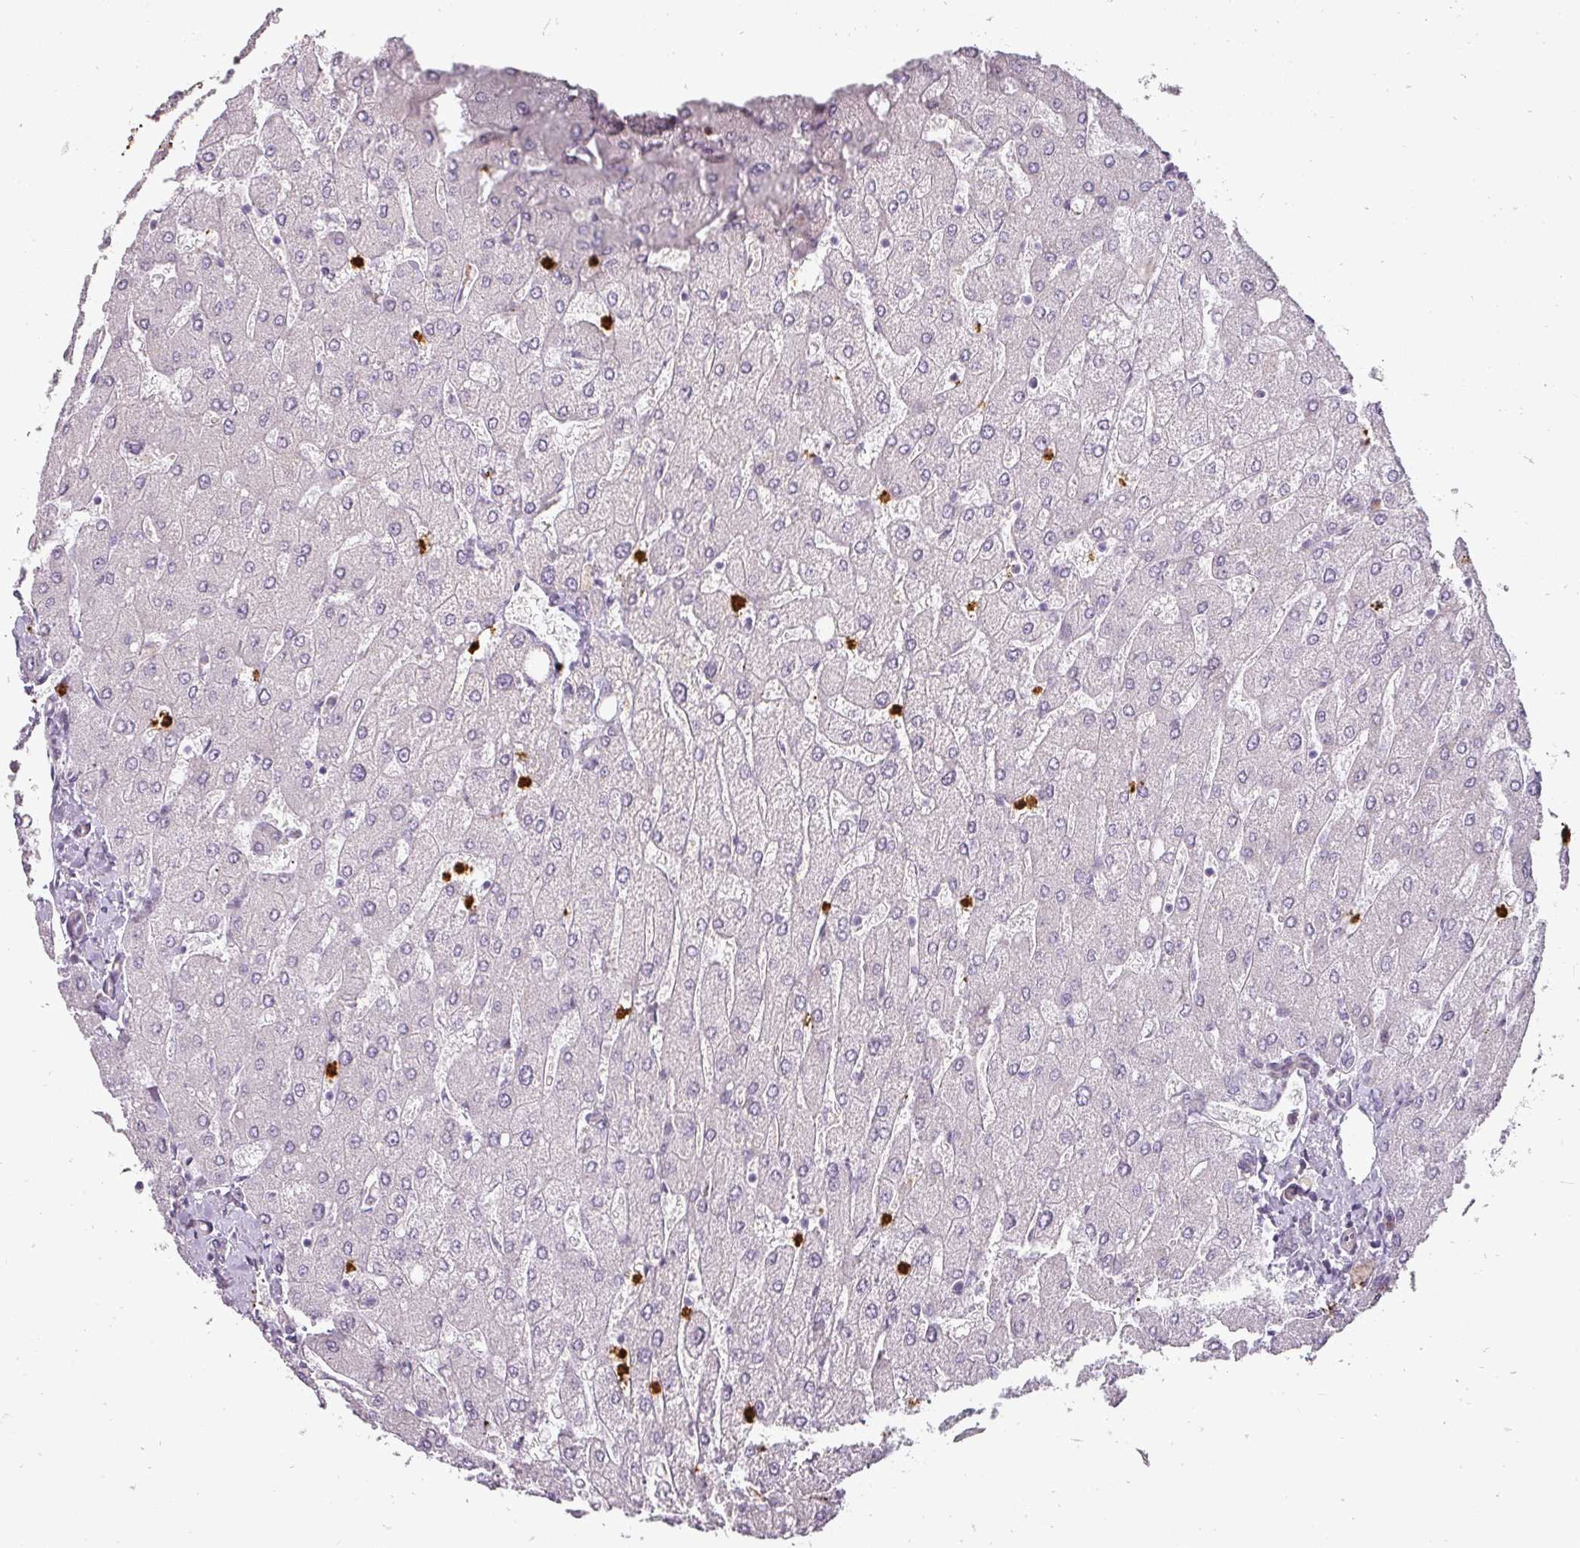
{"staining": {"intensity": "negative", "quantity": "none", "location": "none"}, "tissue": "liver", "cell_type": "Cholangiocytes", "image_type": "normal", "snomed": [{"axis": "morphology", "description": "Normal tissue, NOS"}, {"axis": "topography", "description": "Liver"}], "caption": "IHC image of normal liver stained for a protein (brown), which displays no staining in cholangiocytes. (DAB (3,3'-diaminobenzidine) immunohistochemistry (IHC), high magnification).", "gene": "BIK", "patient": {"sex": "male", "age": 55}}